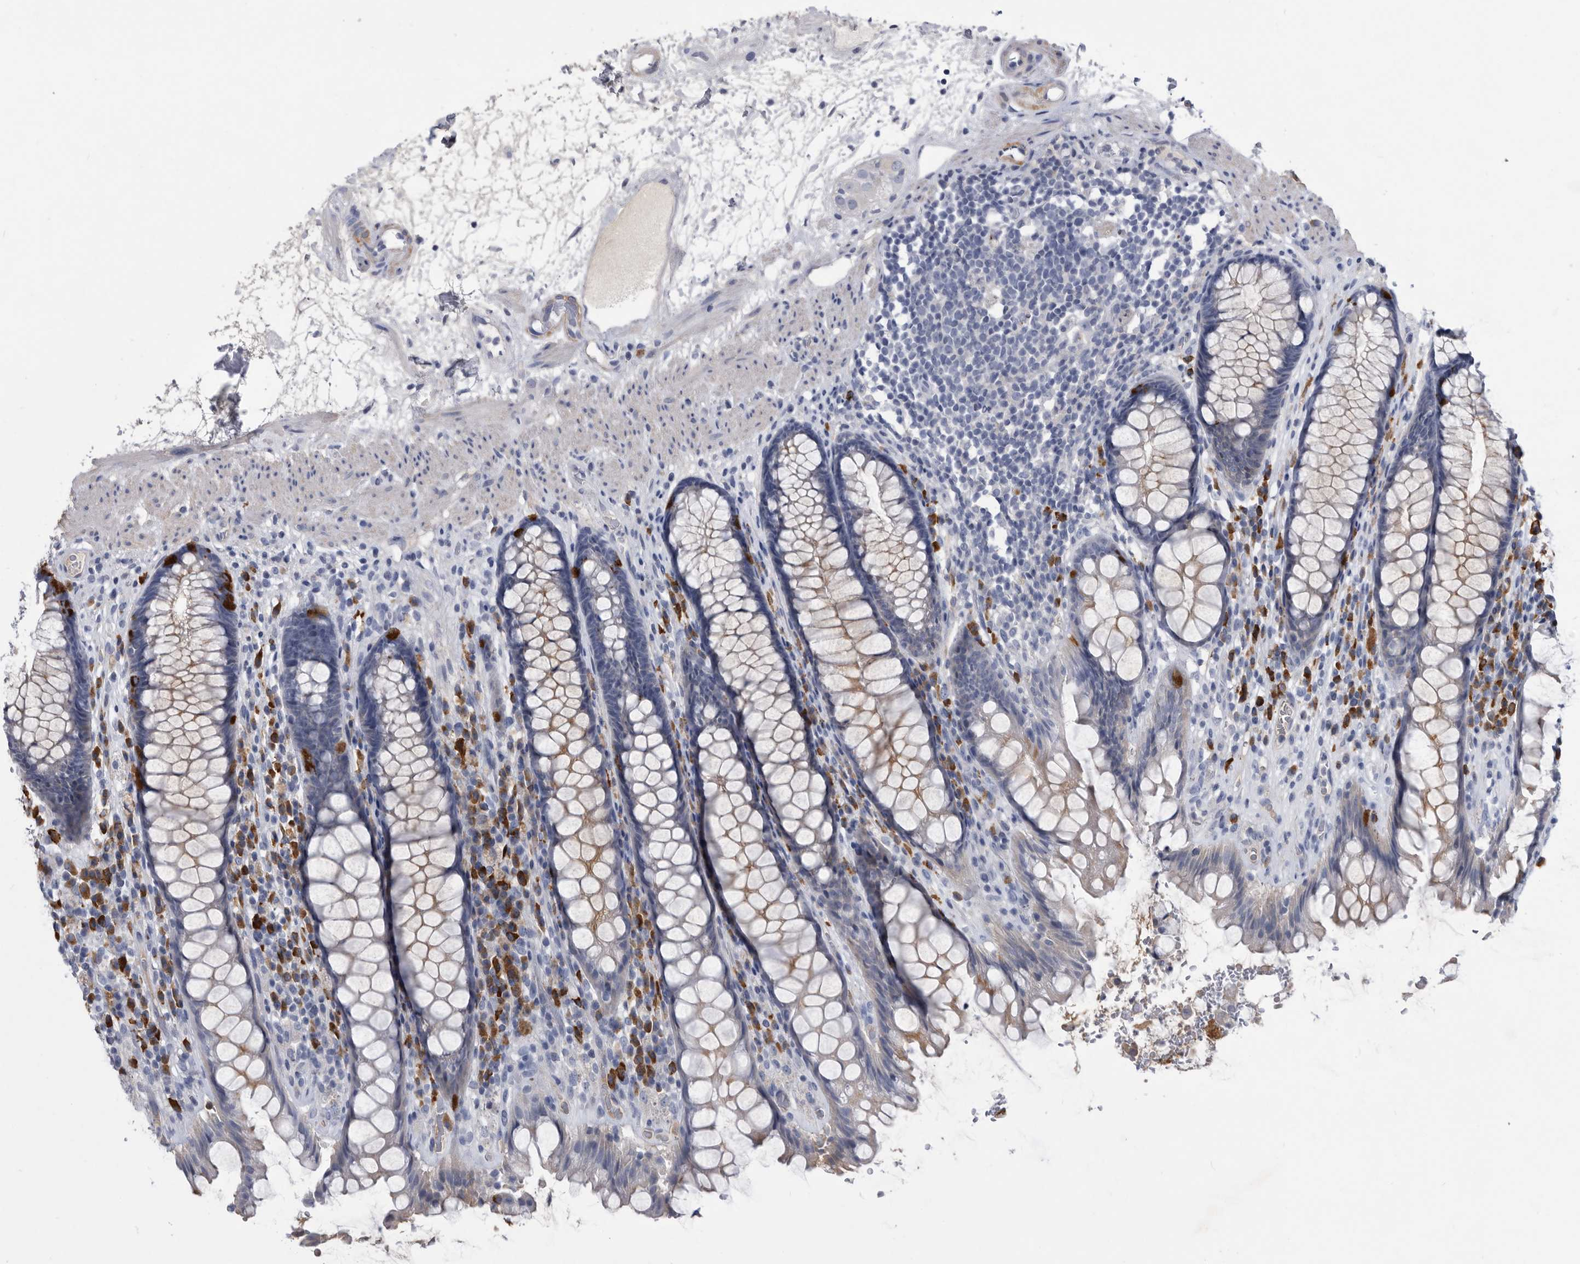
{"staining": {"intensity": "weak", "quantity": "<25%", "location": "cytoplasmic/membranous"}, "tissue": "rectum", "cell_type": "Glandular cells", "image_type": "normal", "snomed": [{"axis": "morphology", "description": "Normal tissue, NOS"}, {"axis": "topography", "description": "Rectum"}], "caption": "This image is of benign rectum stained with immunohistochemistry to label a protein in brown with the nuclei are counter-stained blue. There is no expression in glandular cells. (Immunohistochemistry (ihc), brightfield microscopy, high magnification).", "gene": "BTBD6", "patient": {"sex": "male", "age": 64}}